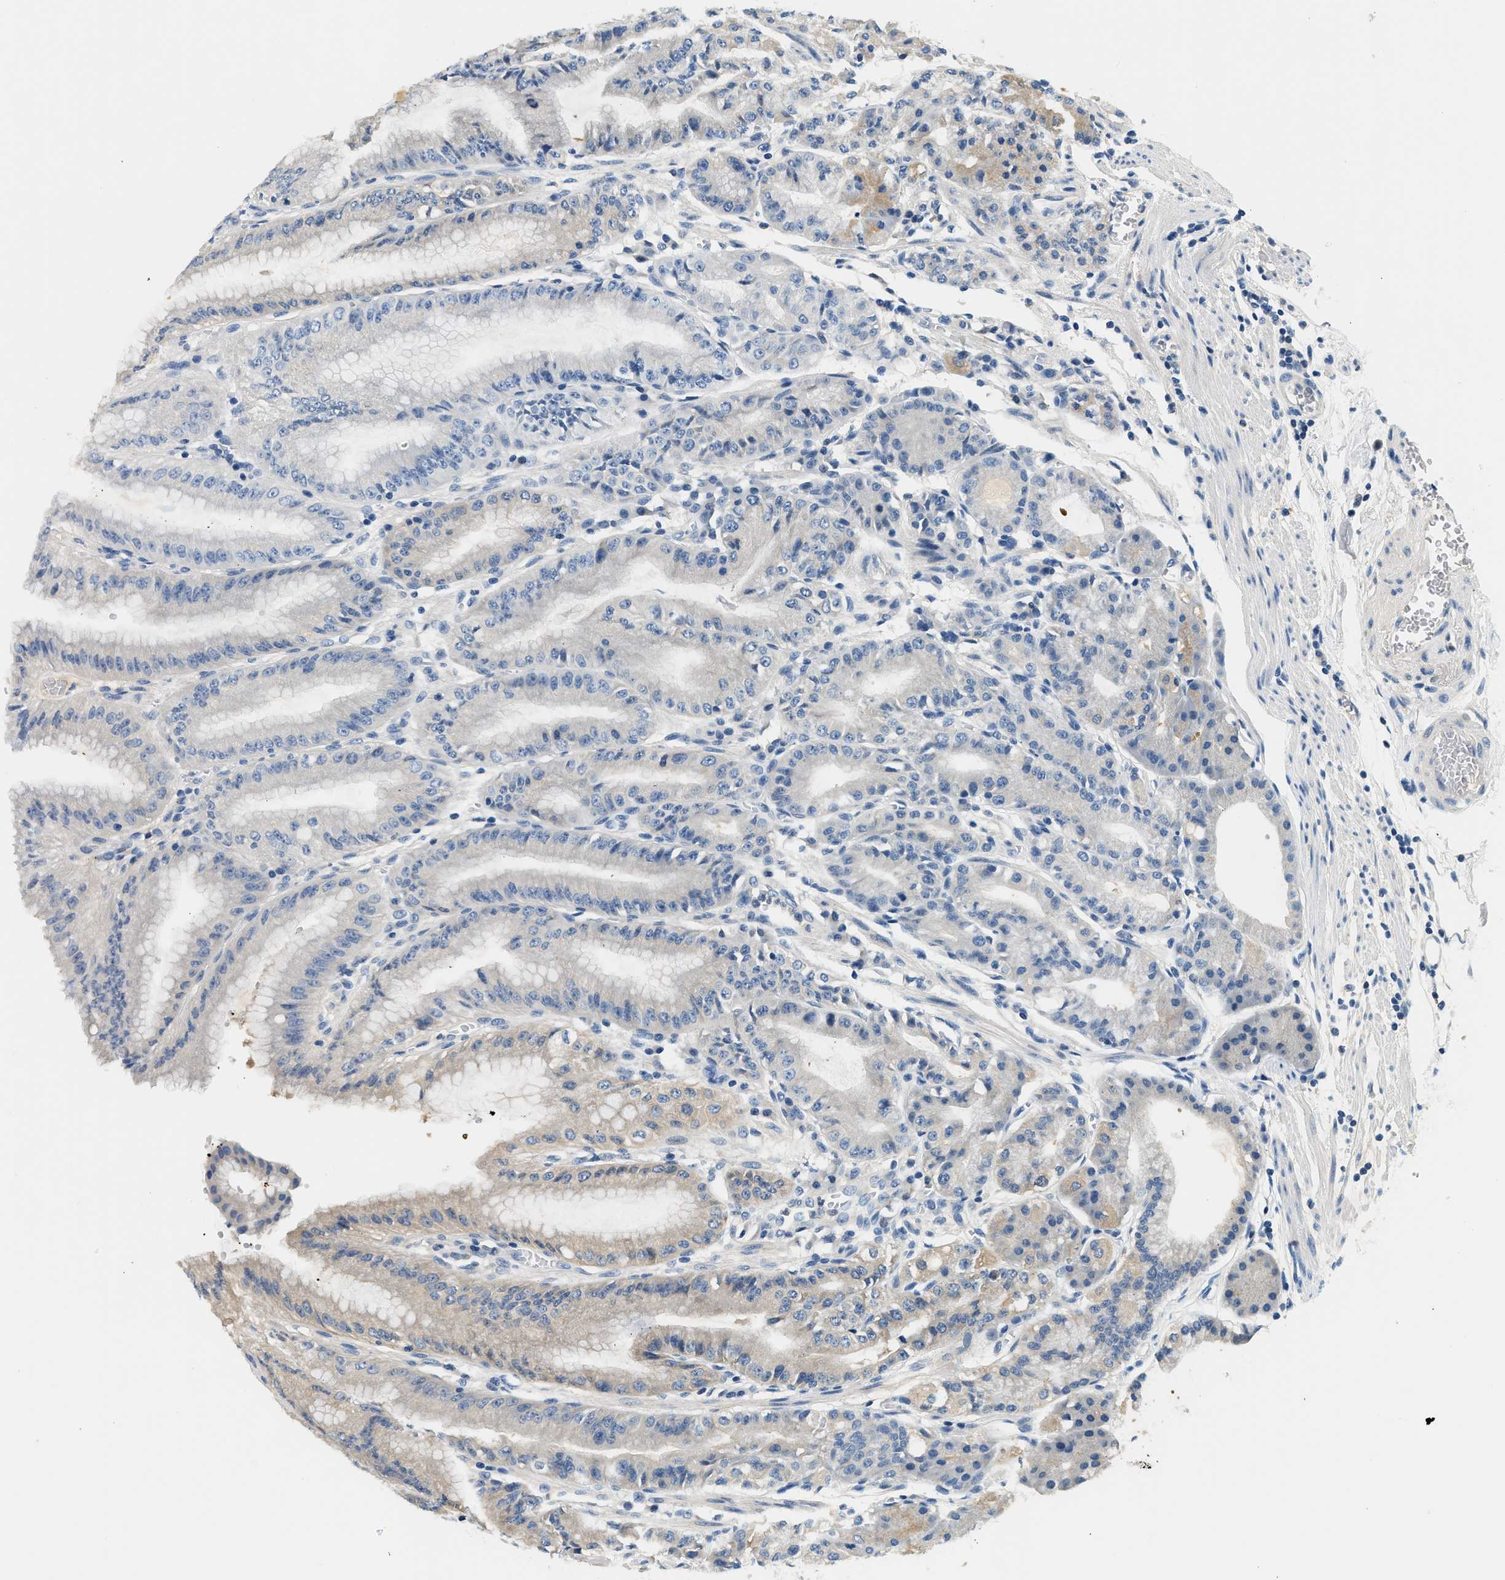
{"staining": {"intensity": "moderate", "quantity": "<25%", "location": "cytoplasmic/membranous"}, "tissue": "stomach", "cell_type": "Glandular cells", "image_type": "normal", "snomed": [{"axis": "morphology", "description": "Normal tissue, NOS"}, {"axis": "topography", "description": "Stomach, lower"}], "caption": "This is an image of immunohistochemistry staining of unremarkable stomach, which shows moderate staining in the cytoplasmic/membranous of glandular cells.", "gene": "SLC35E1", "patient": {"sex": "male", "age": 71}}